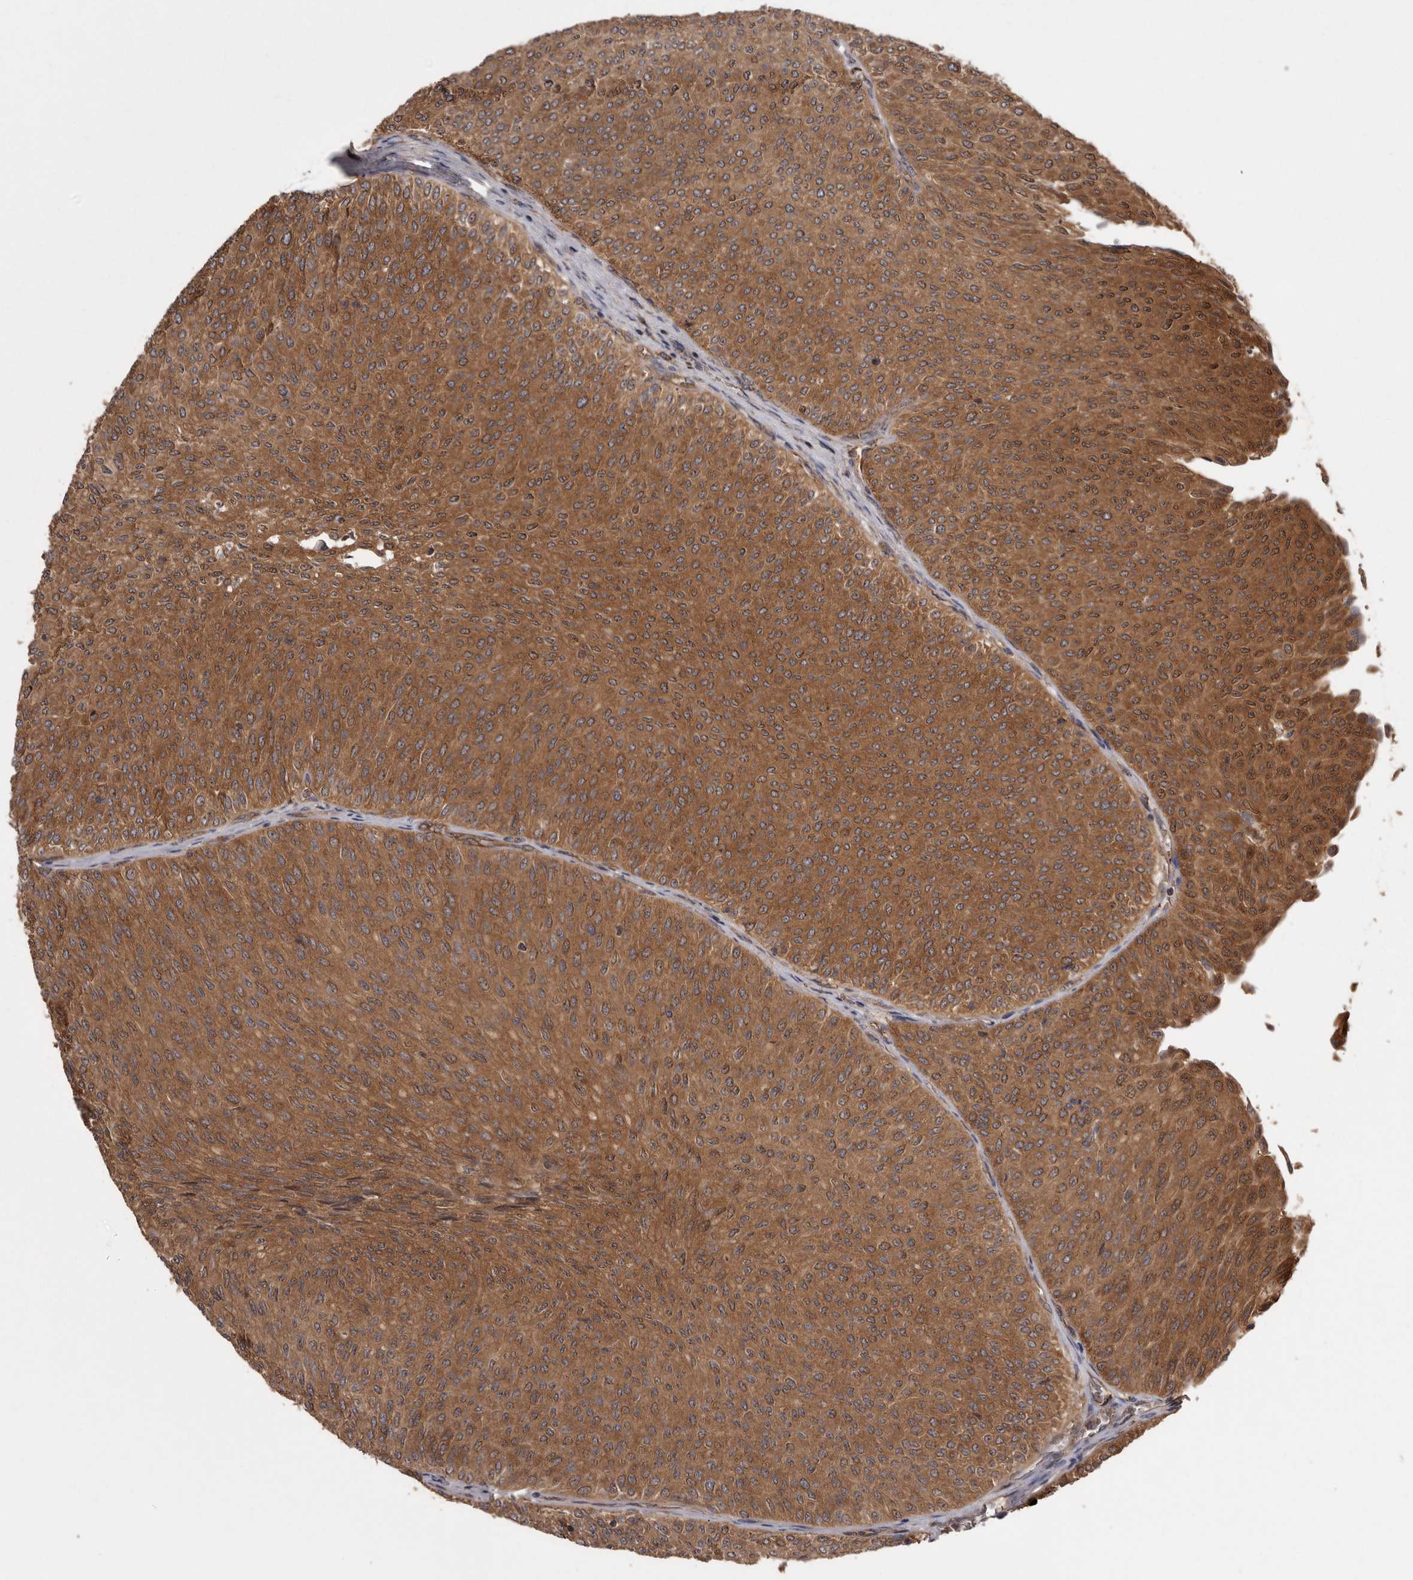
{"staining": {"intensity": "strong", "quantity": ">75%", "location": "cytoplasmic/membranous"}, "tissue": "urothelial cancer", "cell_type": "Tumor cells", "image_type": "cancer", "snomed": [{"axis": "morphology", "description": "Urothelial carcinoma, Low grade"}, {"axis": "topography", "description": "Urinary bladder"}], "caption": "Immunohistochemical staining of low-grade urothelial carcinoma reveals high levels of strong cytoplasmic/membranous expression in approximately >75% of tumor cells.", "gene": "DARS1", "patient": {"sex": "male", "age": 78}}